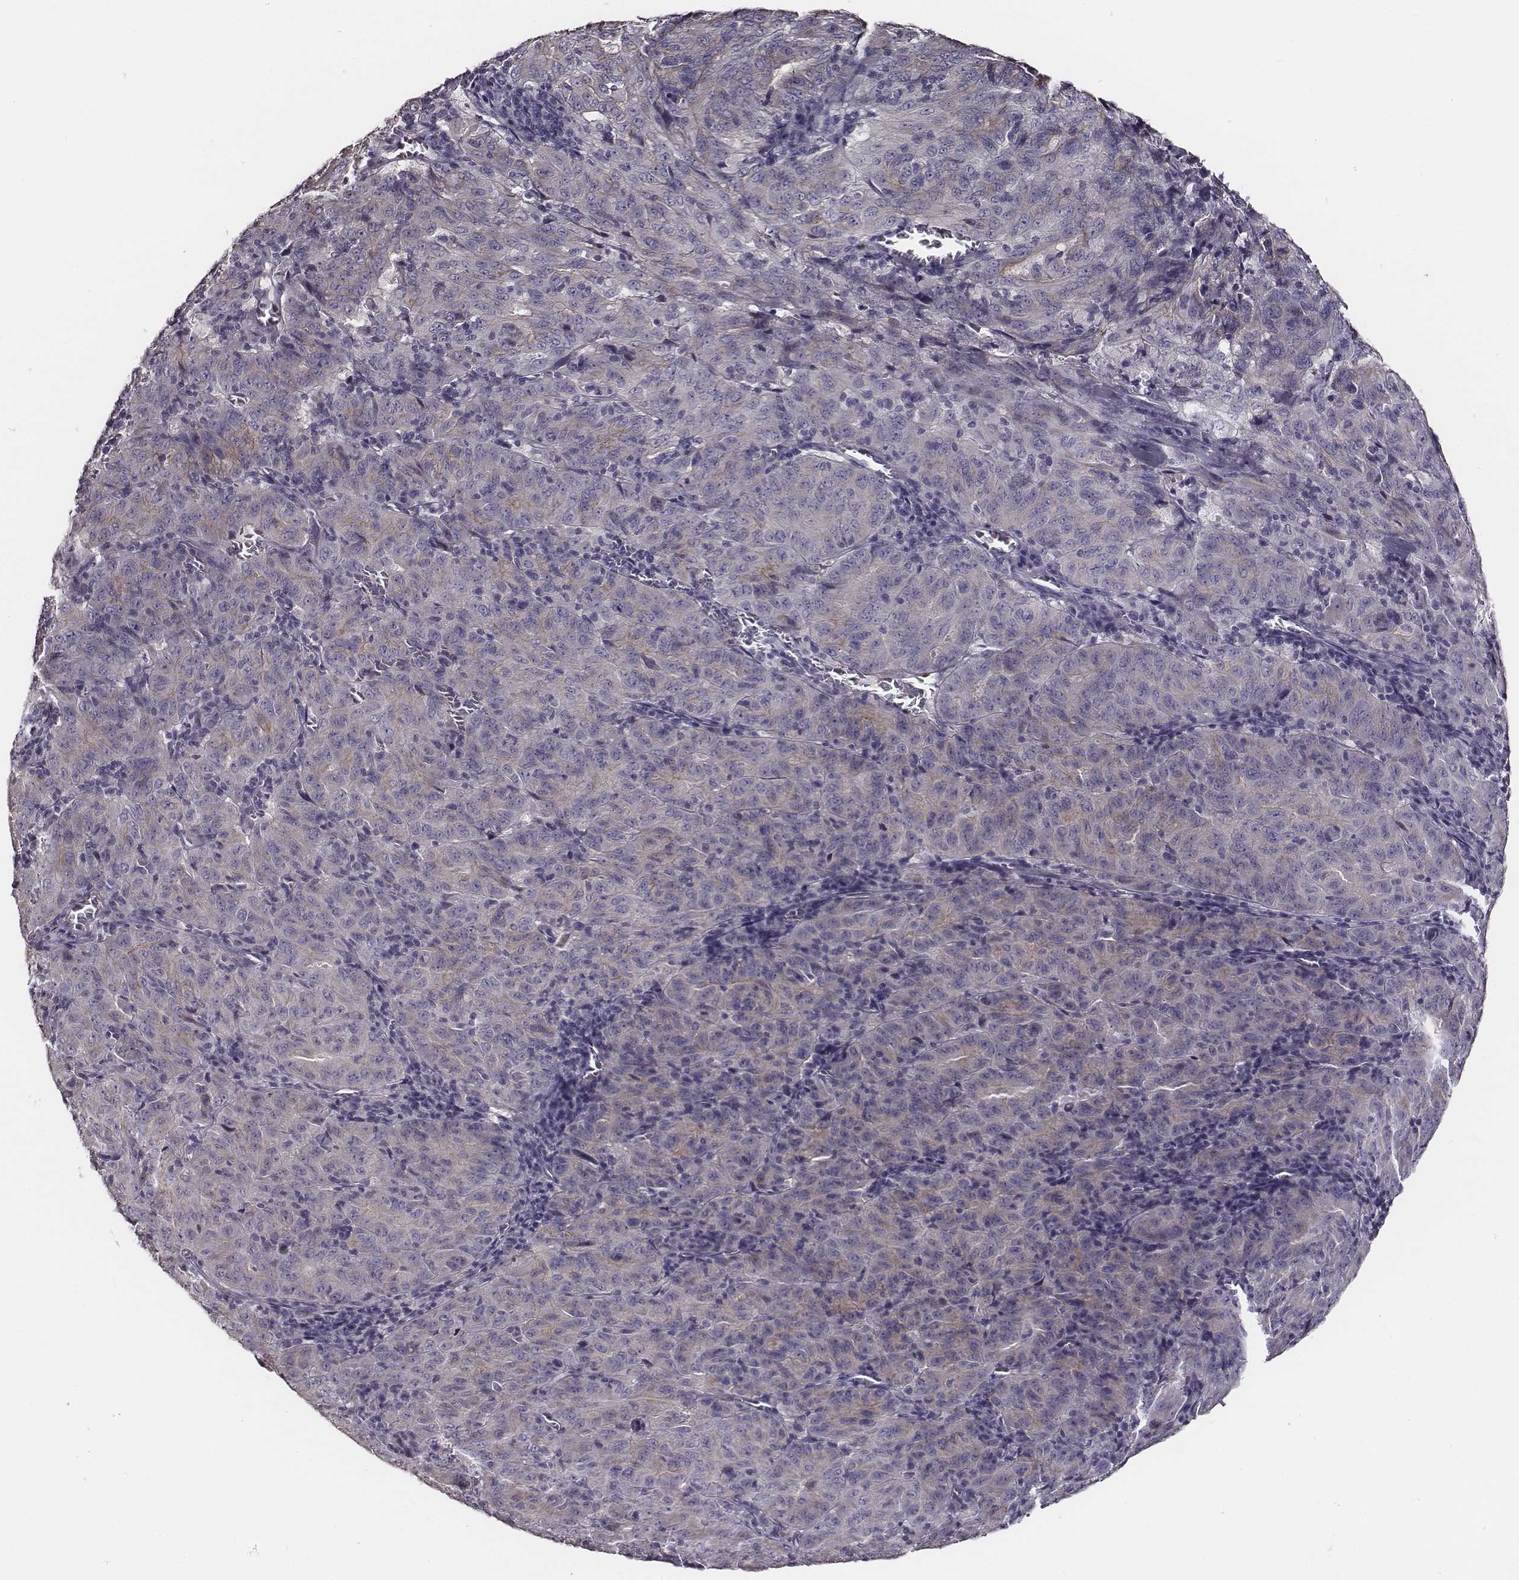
{"staining": {"intensity": "negative", "quantity": "none", "location": "none"}, "tissue": "pancreatic cancer", "cell_type": "Tumor cells", "image_type": "cancer", "snomed": [{"axis": "morphology", "description": "Adenocarcinoma, NOS"}, {"axis": "topography", "description": "Pancreas"}], "caption": "Tumor cells show no significant staining in adenocarcinoma (pancreatic).", "gene": "AADAT", "patient": {"sex": "male", "age": 63}}